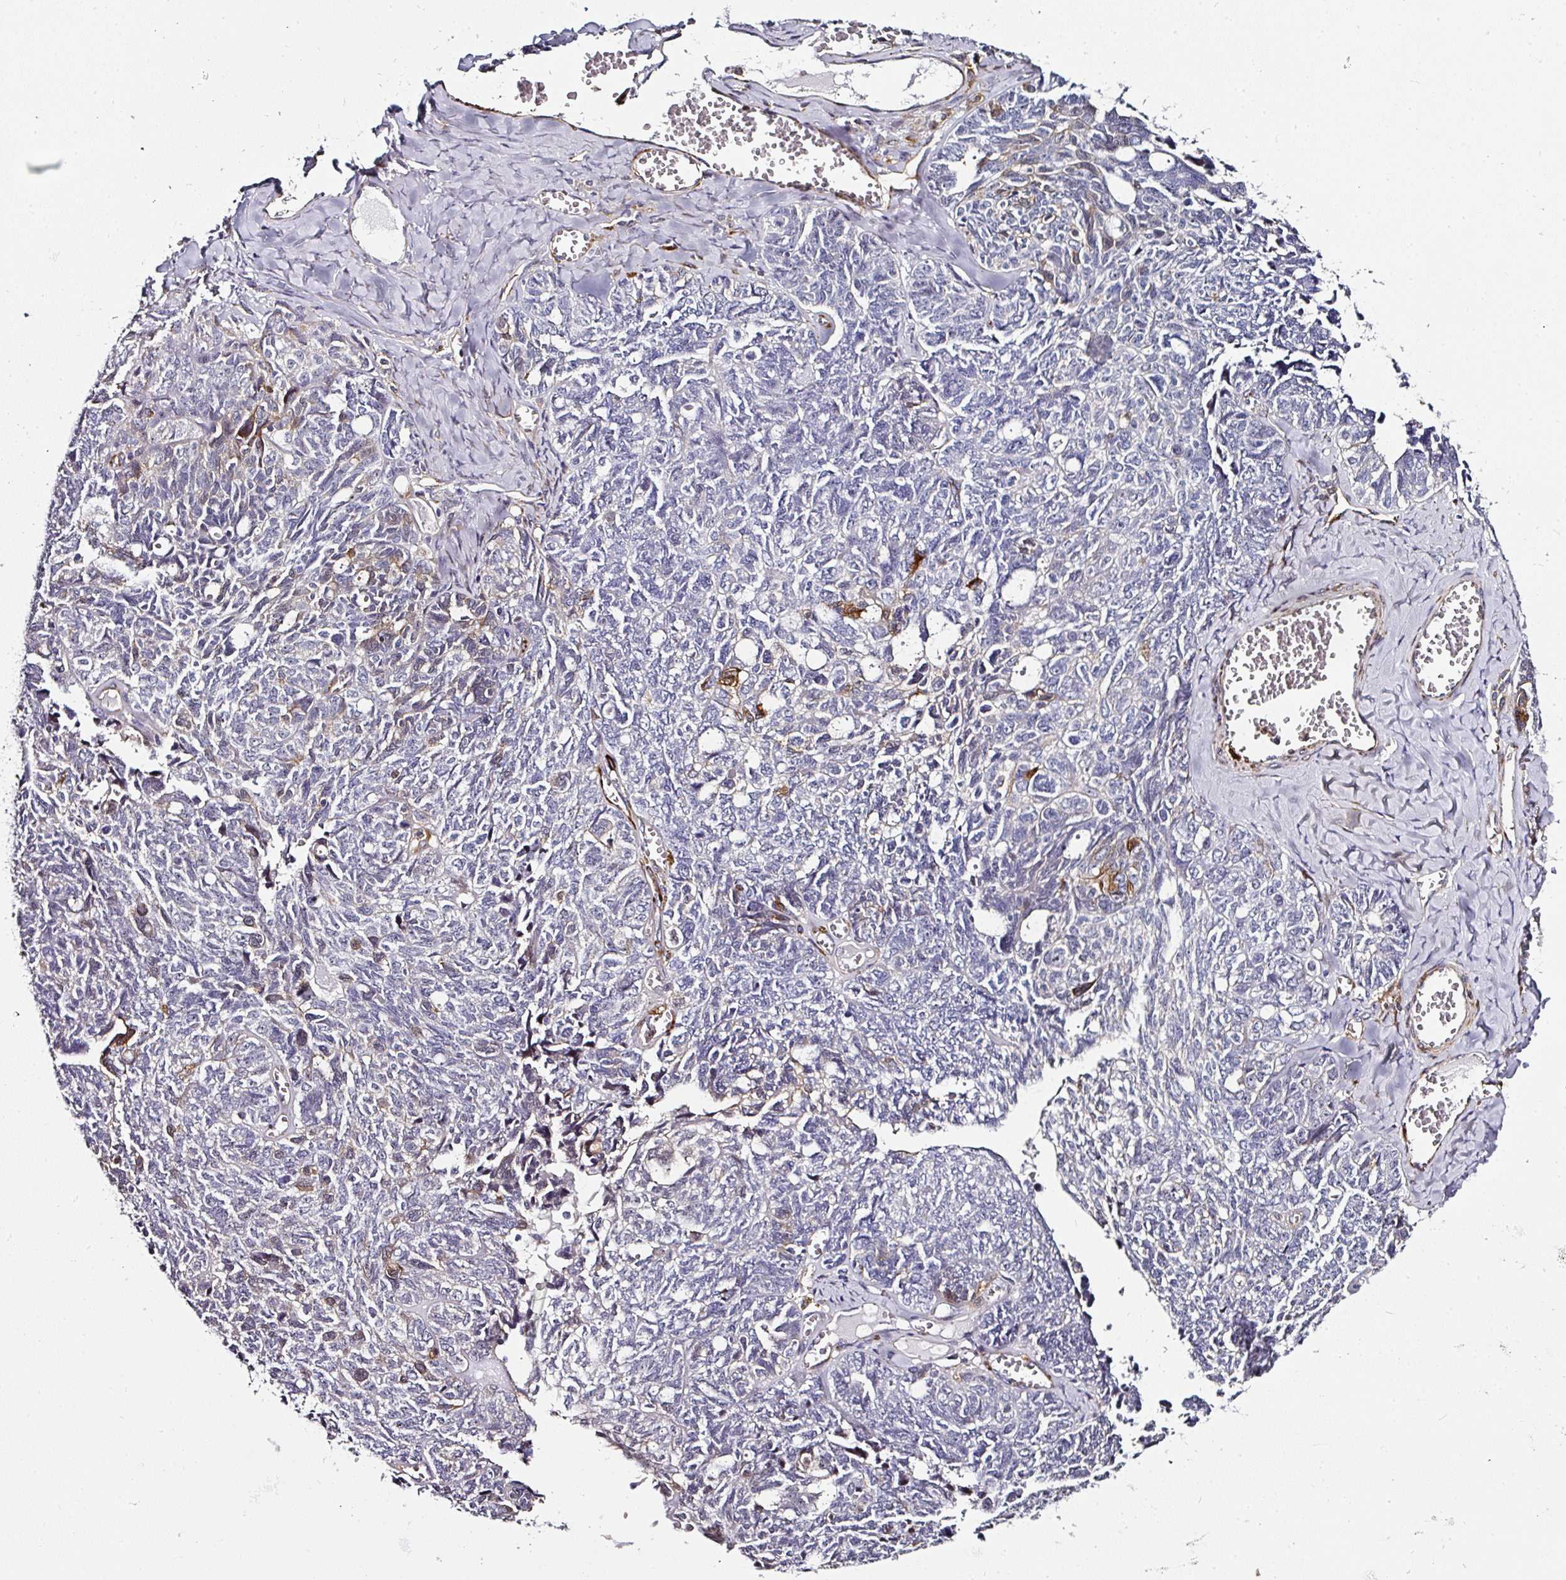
{"staining": {"intensity": "moderate", "quantity": "<25%", "location": "cytoplasmic/membranous"}, "tissue": "ovarian cancer", "cell_type": "Tumor cells", "image_type": "cancer", "snomed": [{"axis": "morphology", "description": "Cystadenocarcinoma, serous, NOS"}, {"axis": "topography", "description": "Ovary"}], "caption": "This photomicrograph reveals IHC staining of human ovarian cancer, with low moderate cytoplasmic/membranous positivity in about <25% of tumor cells.", "gene": "BEND5", "patient": {"sex": "female", "age": 79}}